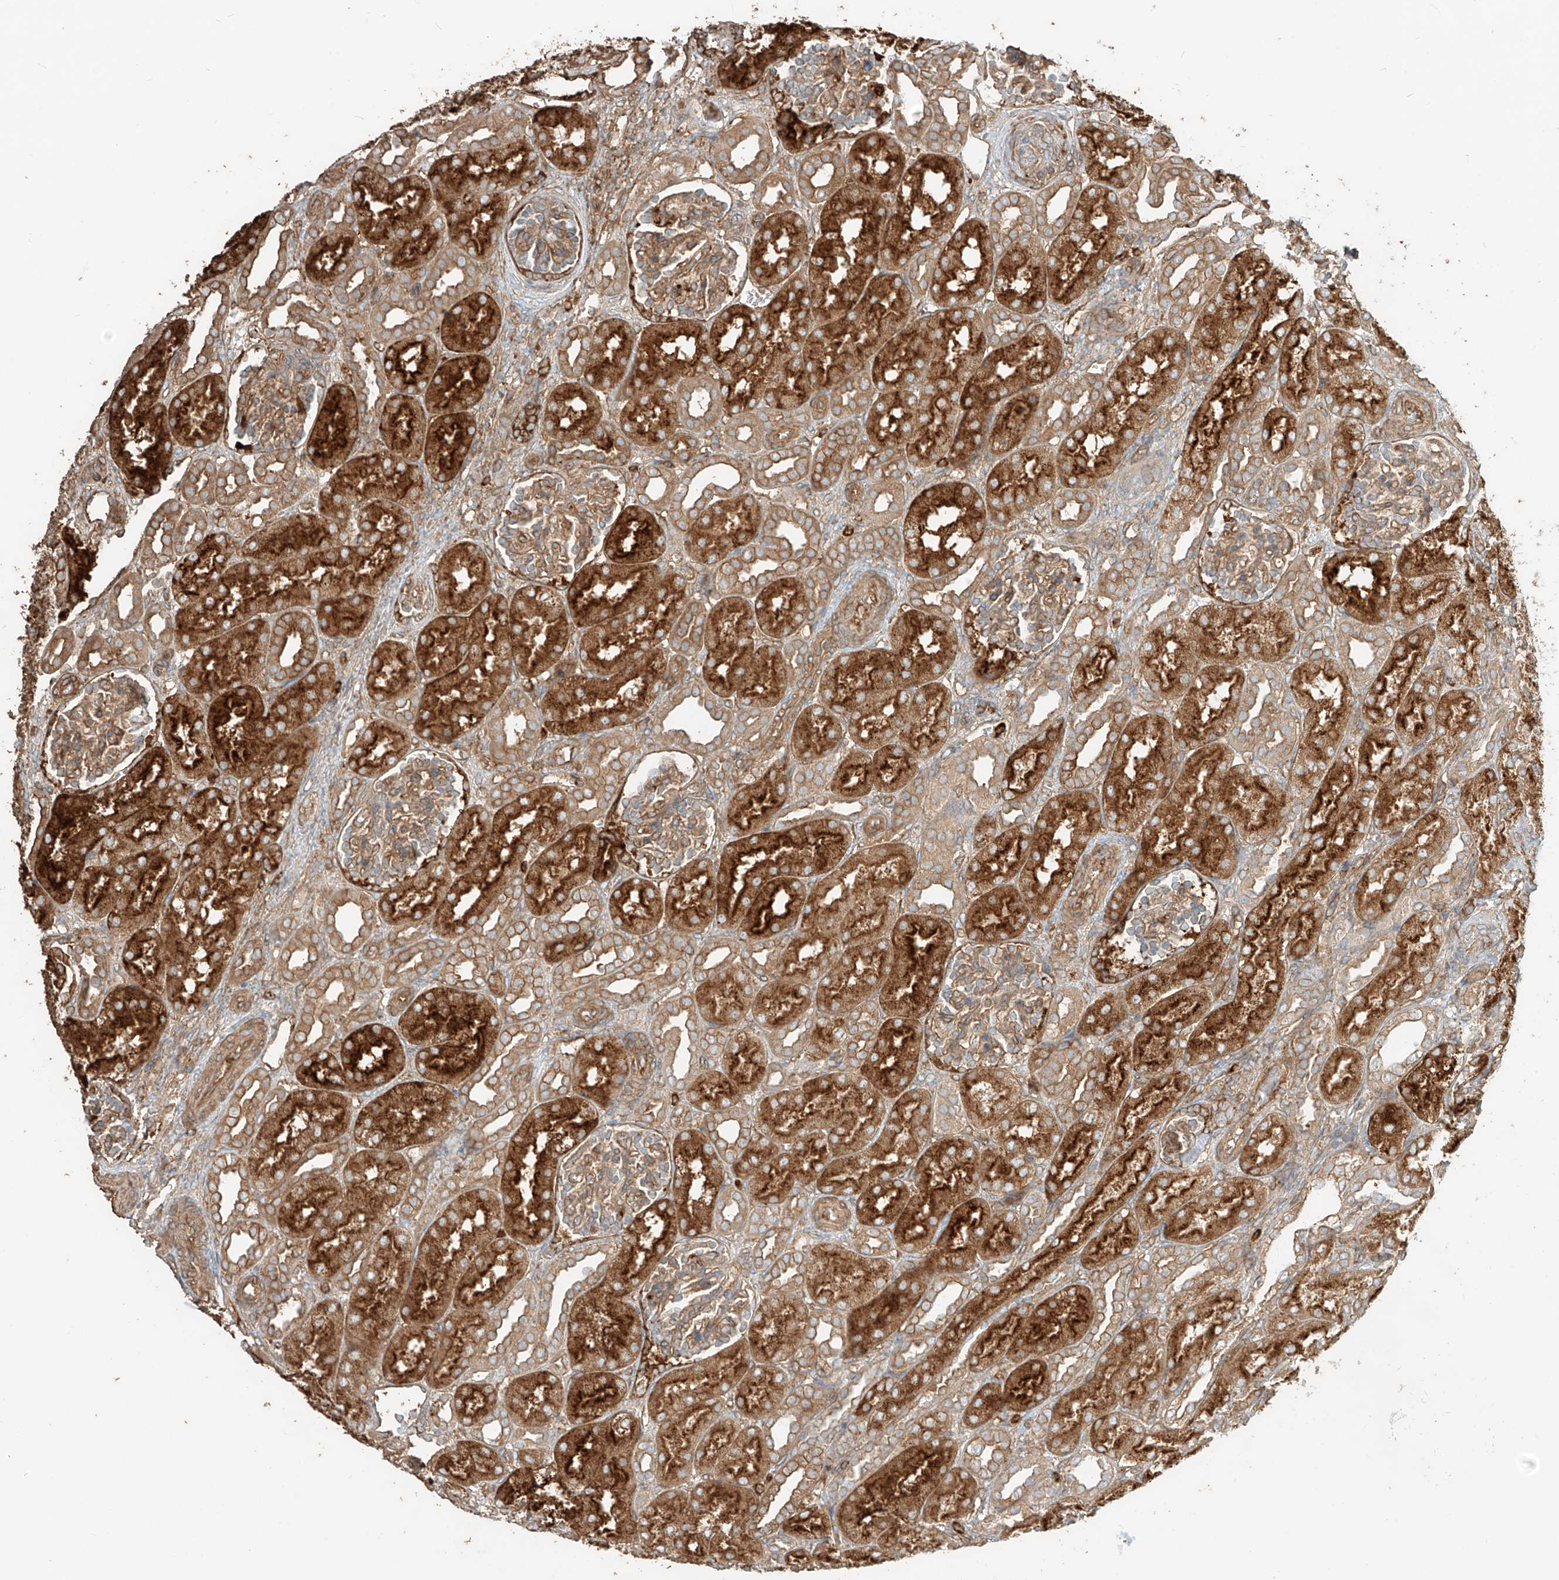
{"staining": {"intensity": "moderate", "quantity": ">75%", "location": "cytoplasmic/membranous"}, "tissue": "kidney", "cell_type": "Cells in glomeruli", "image_type": "normal", "snomed": [{"axis": "morphology", "description": "Normal tissue, NOS"}, {"axis": "morphology", "description": "Neoplasm, malignant, NOS"}, {"axis": "topography", "description": "Kidney"}], "caption": "Normal kidney demonstrates moderate cytoplasmic/membranous staining in about >75% of cells in glomeruli.", "gene": "CCDC115", "patient": {"sex": "female", "age": 1}}